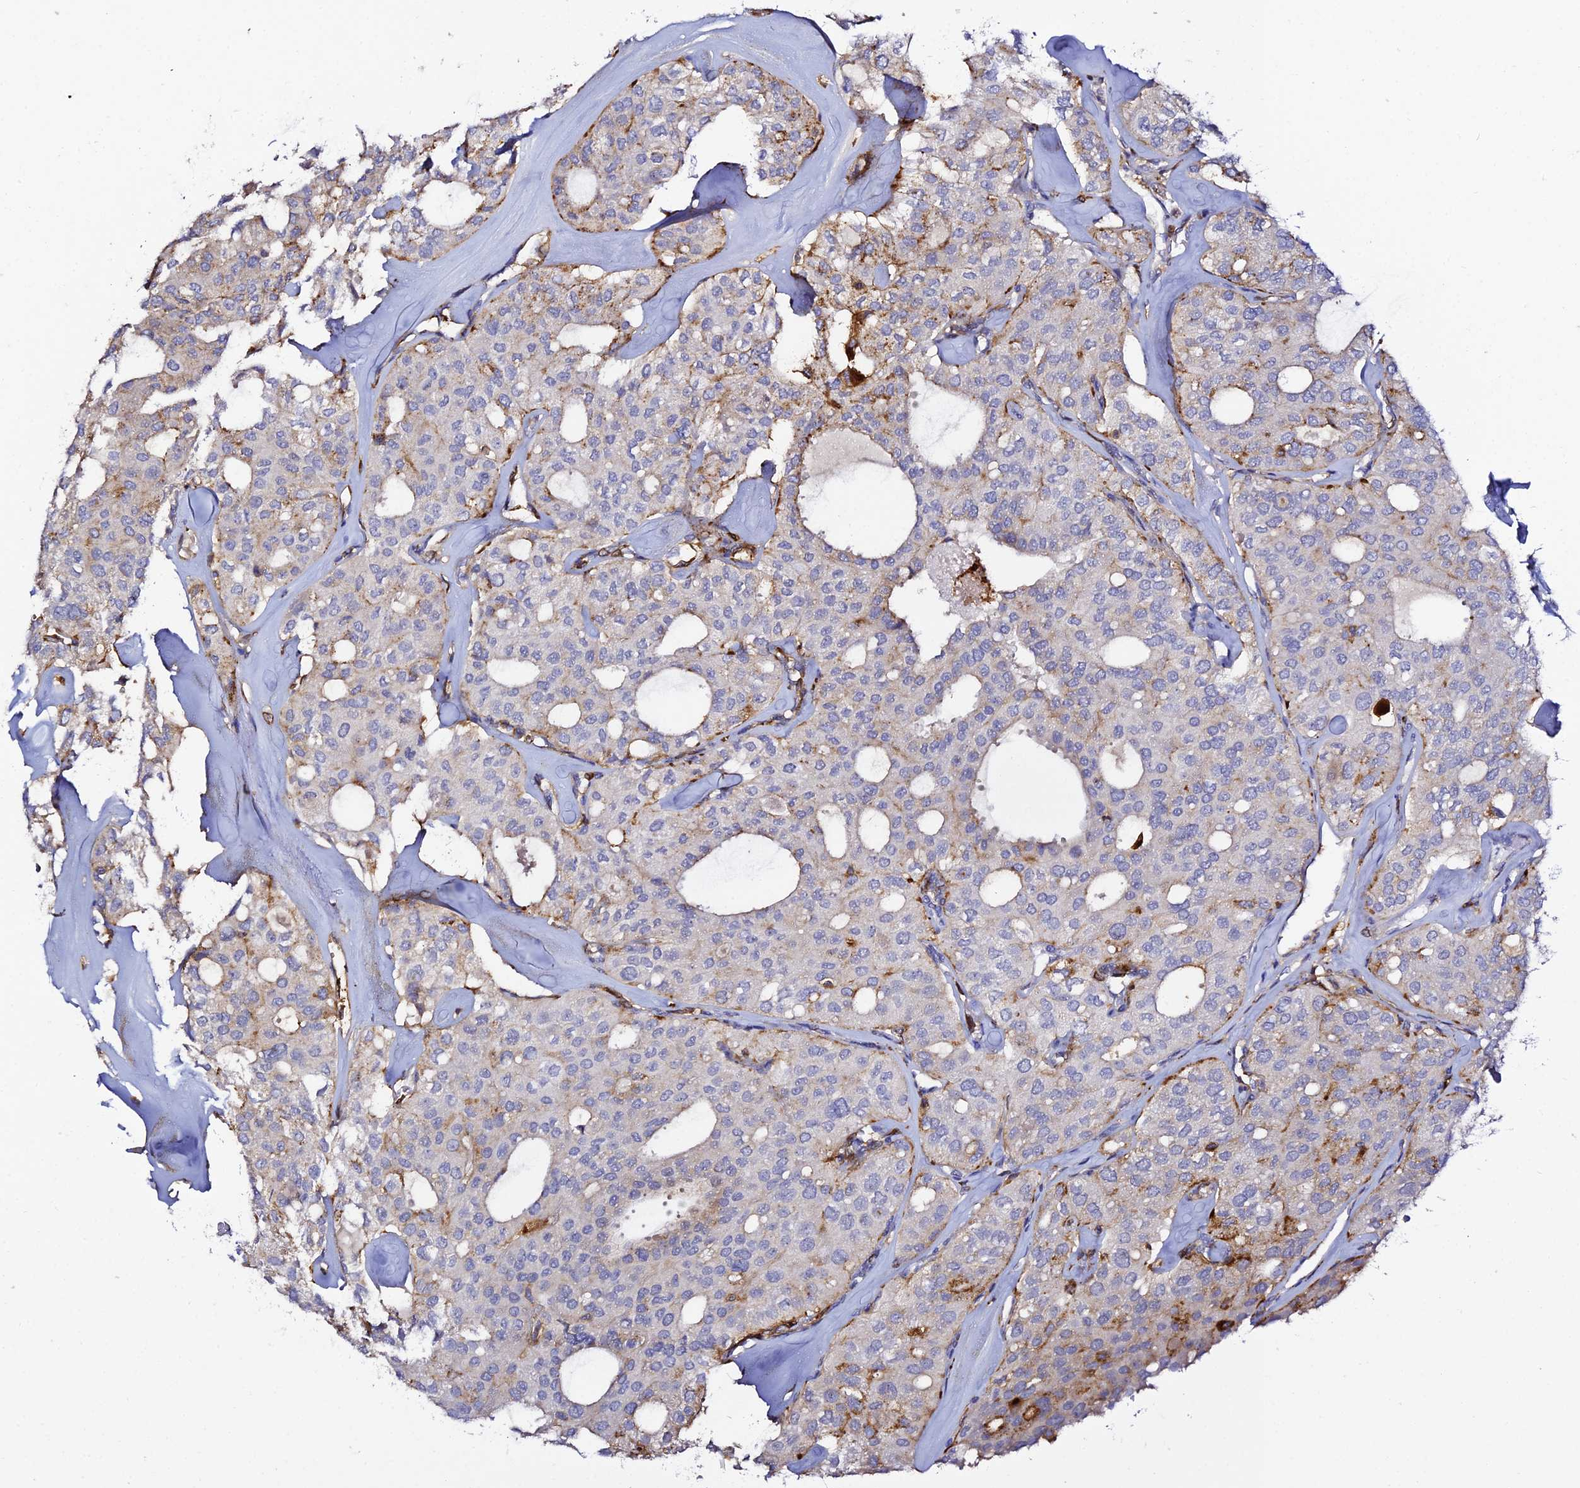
{"staining": {"intensity": "moderate", "quantity": "<25%", "location": "cytoplasmic/membranous"}, "tissue": "thyroid cancer", "cell_type": "Tumor cells", "image_type": "cancer", "snomed": [{"axis": "morphology", "description": "Follicular adenoma carcinoma, NOS"}, {"axis": "topography", "description": "Thyroid gland"}], "caption": "Thyroid cancer stained with a brown dye displays moderate cytoplasmic/membranous positive staining in approximately <25% of tumor cells.", "gene": "TRPV2", "patient": {"sex": "male", "age": 75}}